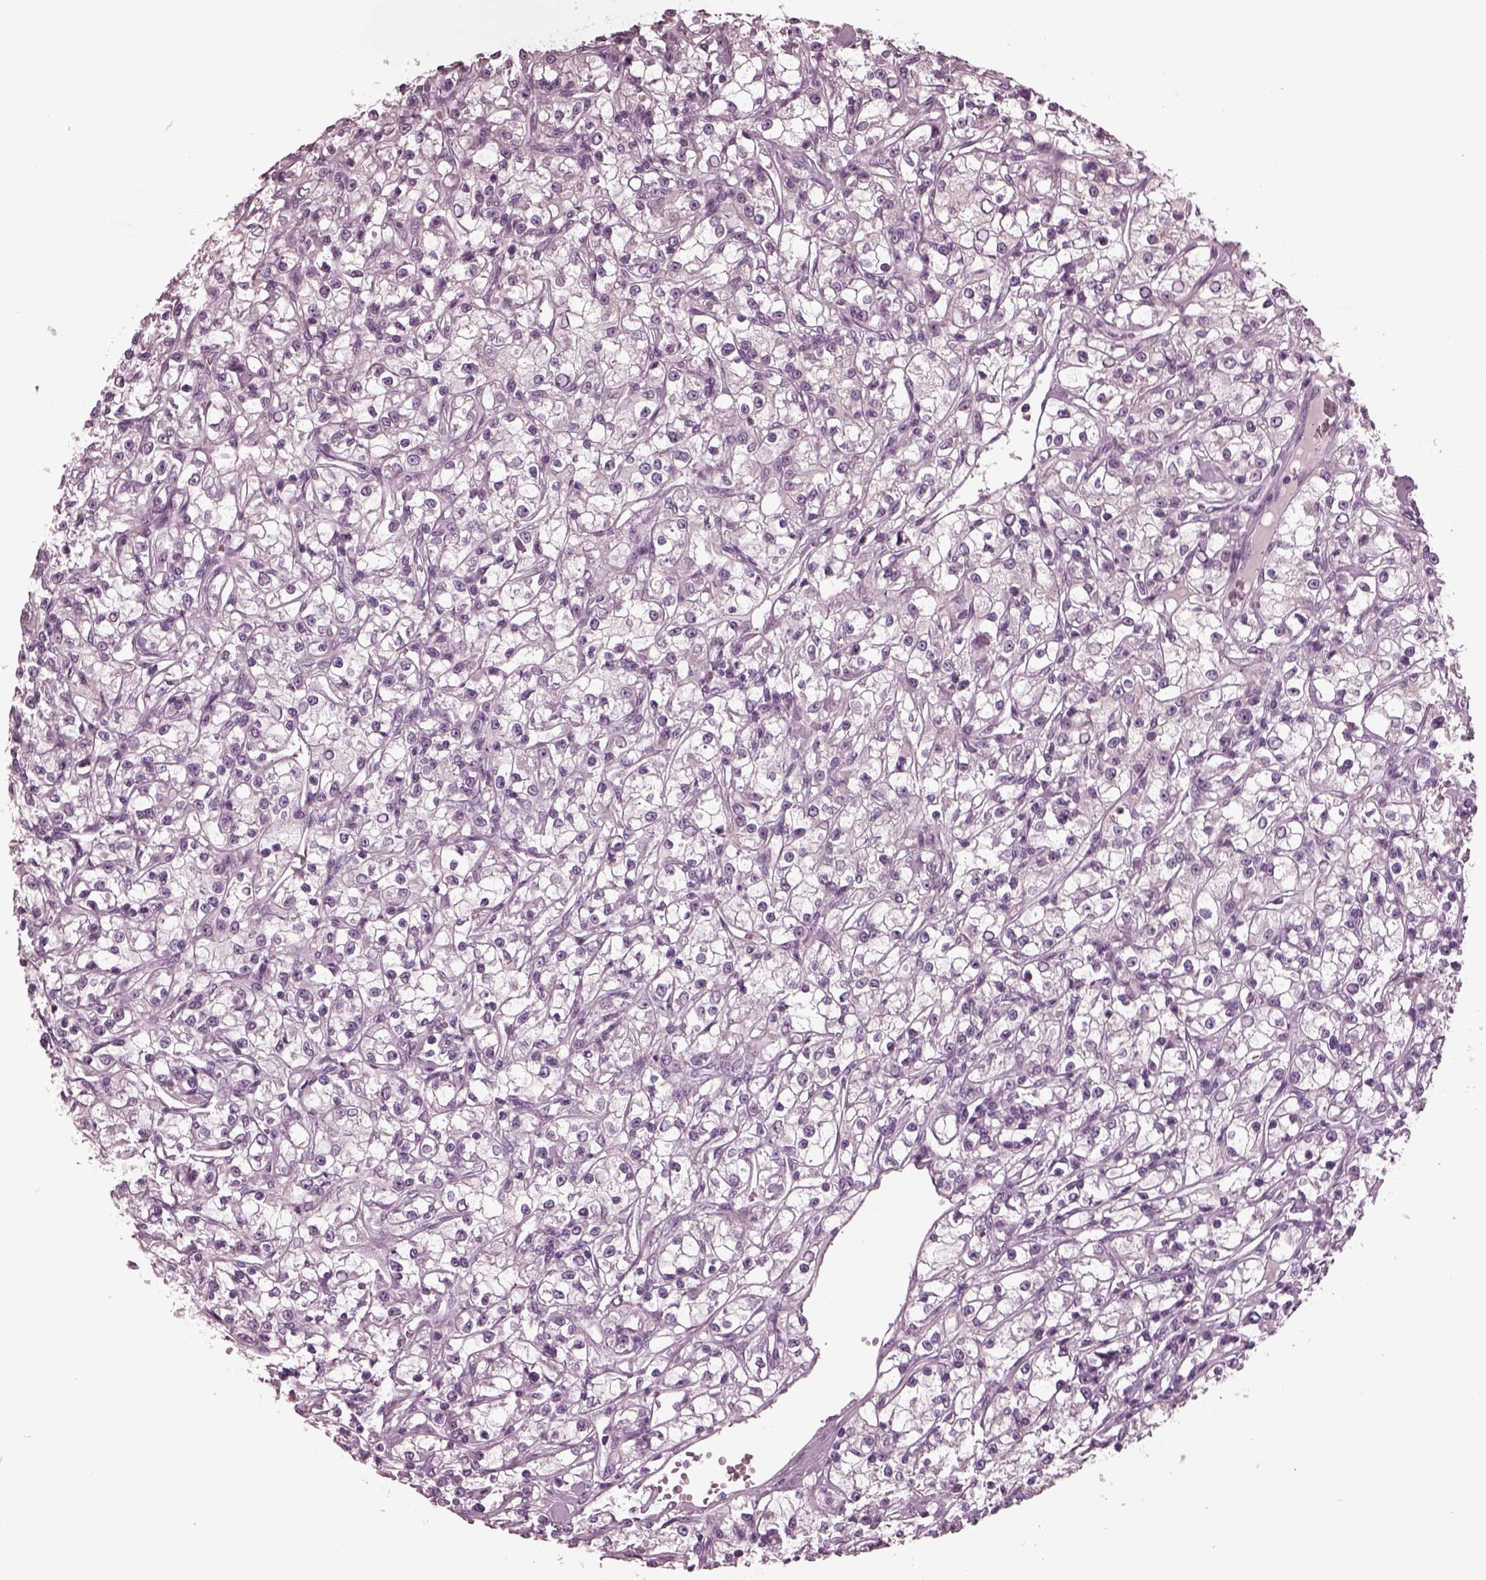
{"staining": {"intensity": "negative", "quantity": "none", "location": "none"}, "tissue": "renal cancer", "cell_type": "Tumor cells", "image_type": "cancer", "snomed": [{"axis": "morphology", "description": "Adenocarcinoma, NOS"}, {"axis": "topography", "description": "Kidney"}], "caption": "High magnification brightfield microscopy of adenocarcinoma (renal) stained with DAB (brown) and counterstained with hematoxylin (blue): tumor cells show no significant staining.", "gene": "MIB2", "patient": {"sex": "female", "age": 59}}